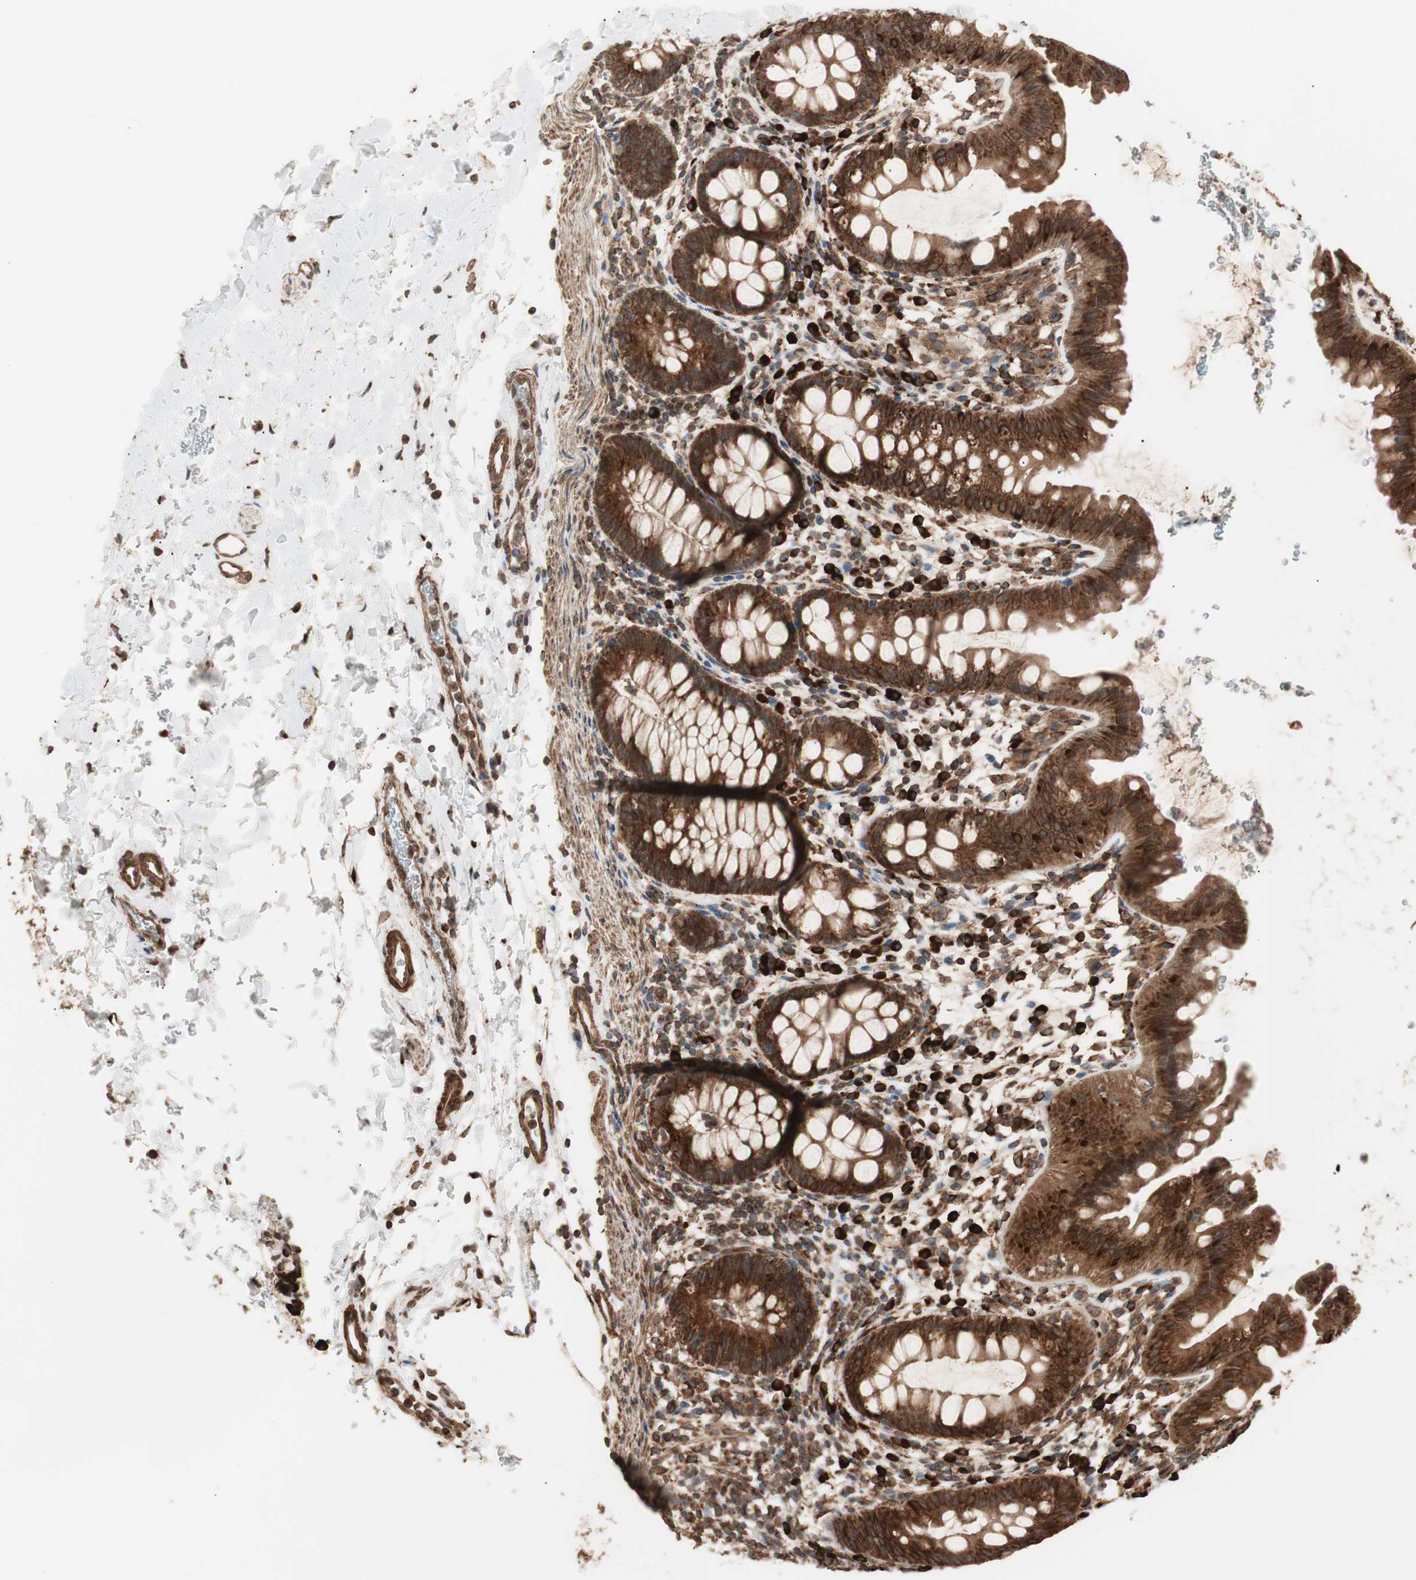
{"staining": {"intensity": "strong", "quantity": ">75%", "location": "cytoplasmic/membranous"}, "tissue": "rectum", "cell_type": "Glandular cells", "image_type": "normal", "snomed": [{"axis": "morphology", "description": "Normal tissue, NOS"}, {"axis": "topography", "description": "Rectum"}], "caption": "High-magnification brightfield microscopy of normal rectum stained with DAB (brown) and counterstained with hematoxylin (blue). glandular cells exhibit strong cytoplasmic/membranous positivity is appreciated in approximately>75% of cells. Using DAB (3,3'-diaminobenzidine) (brown) and hematoxylin (blue) stains, captured at high magnification using brightfield microscopy.", "gene": "LZTS1", "patient": {"sex": "female", "age": 24}}